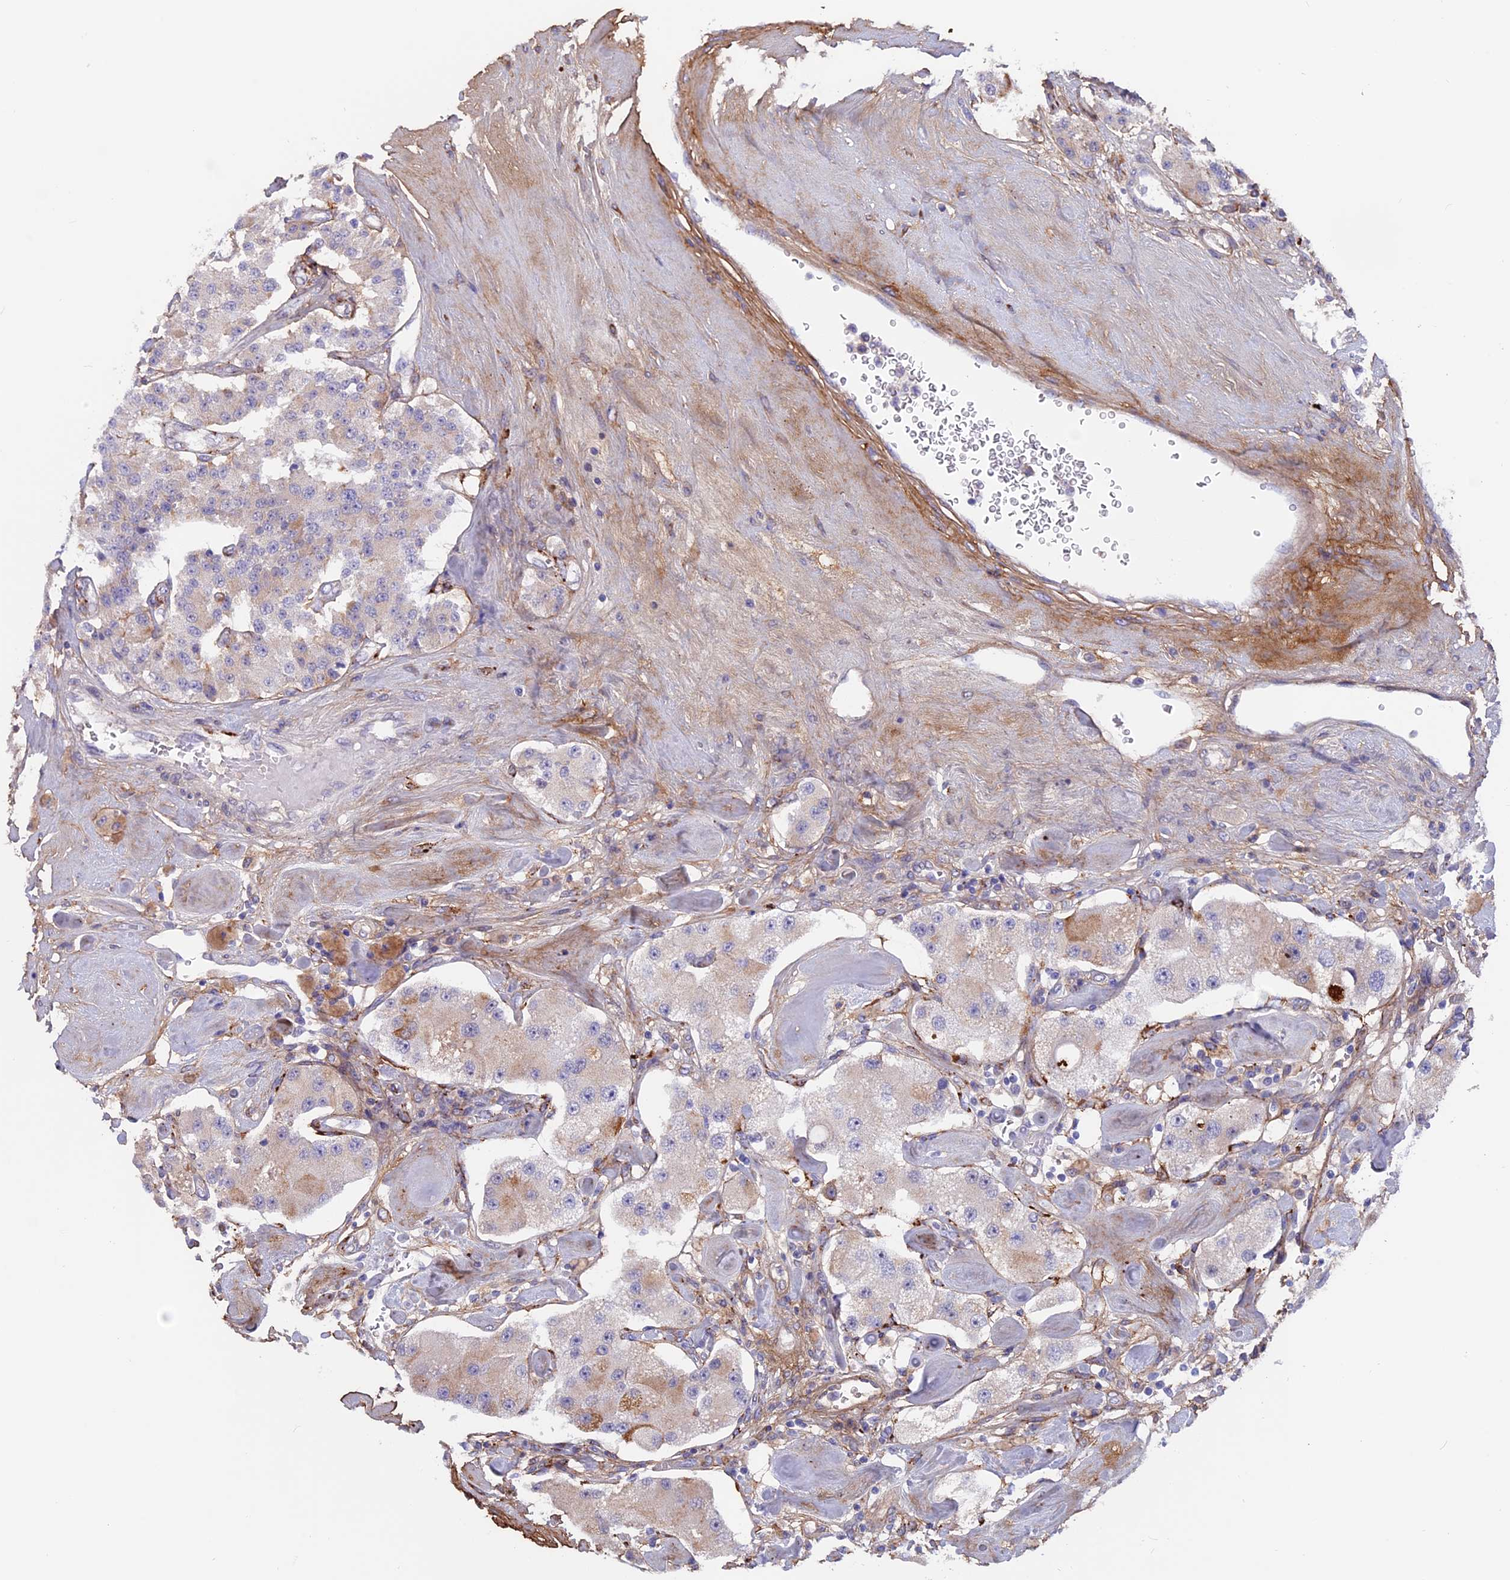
{"staining": {"intensity": "weak", "quantity": "<25%", "location": "cytoplasmic/membranous"}, "tissue": "carcinoid", "cell_type": "Tumor cells", "image_type": "cancer", "snomed": [{"axis": "morphology", "description": "Carcinoid, malignant, NOS"}, {"axis": "topography", "description": "Pancreas"}], "caption": "High power microscopy image of an immunohistochemistry (IHC) image of carcinoid (malignant), revealing no significant staining in tumor cells.", "gene": "COL4A3", "patient": {"sex": "male", "age": 41}}